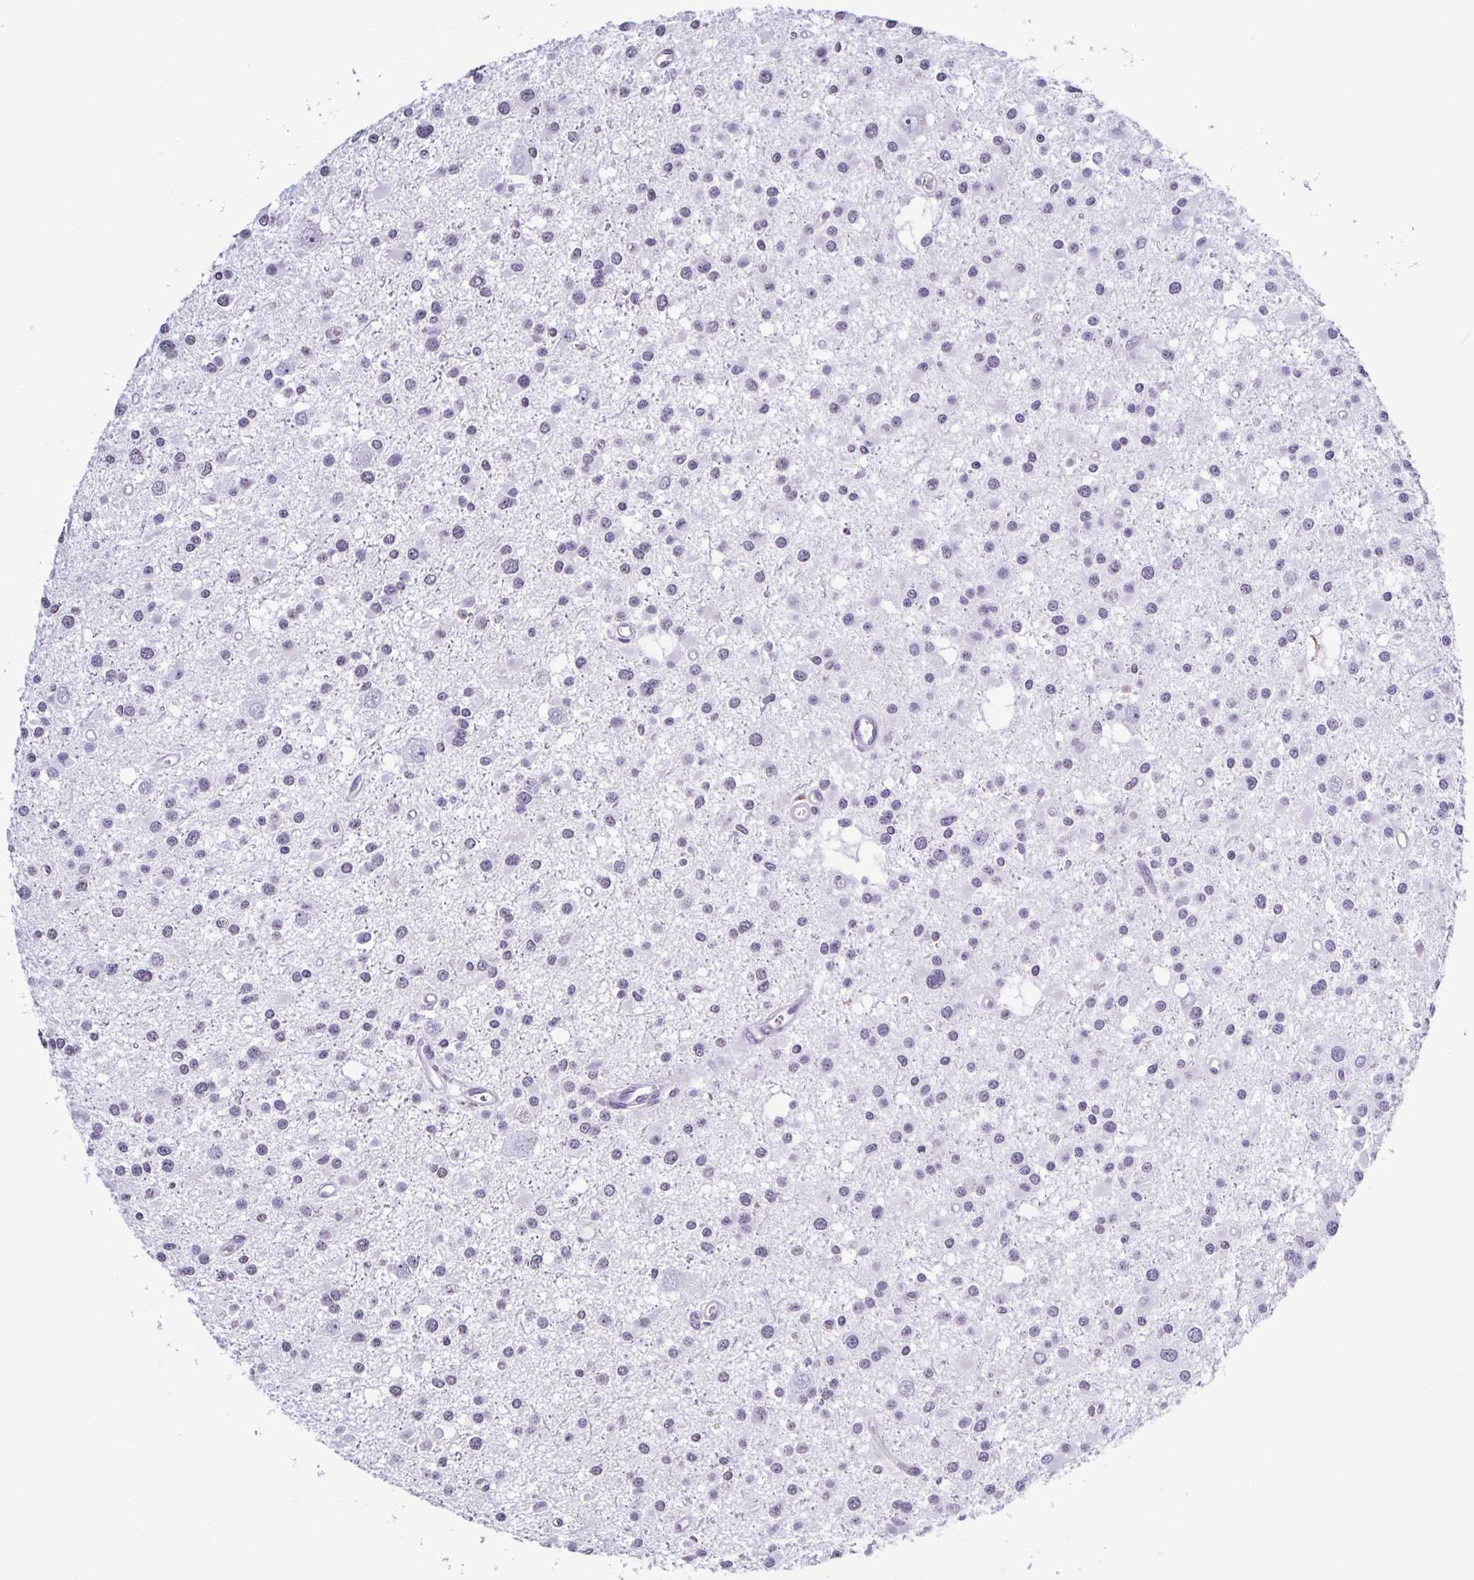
{"staining": {"intensity": "negative", "quantity": "none", "location": "none"}, "tissue": "glioma", "cell_type": "Tumor cells", "image_type": "cancer", "snomed": [{"axis": "morphology", "description": "Glioma, malignant, High grade"}, {"axis": "topography", "description": "Brain"}], "caption": "This is an immunohistochemistry (IHC) image of glioma. There is no staining in tumor cells.", "gene": "VCY1B", "patient": {"sex": "male", "age": 54}}